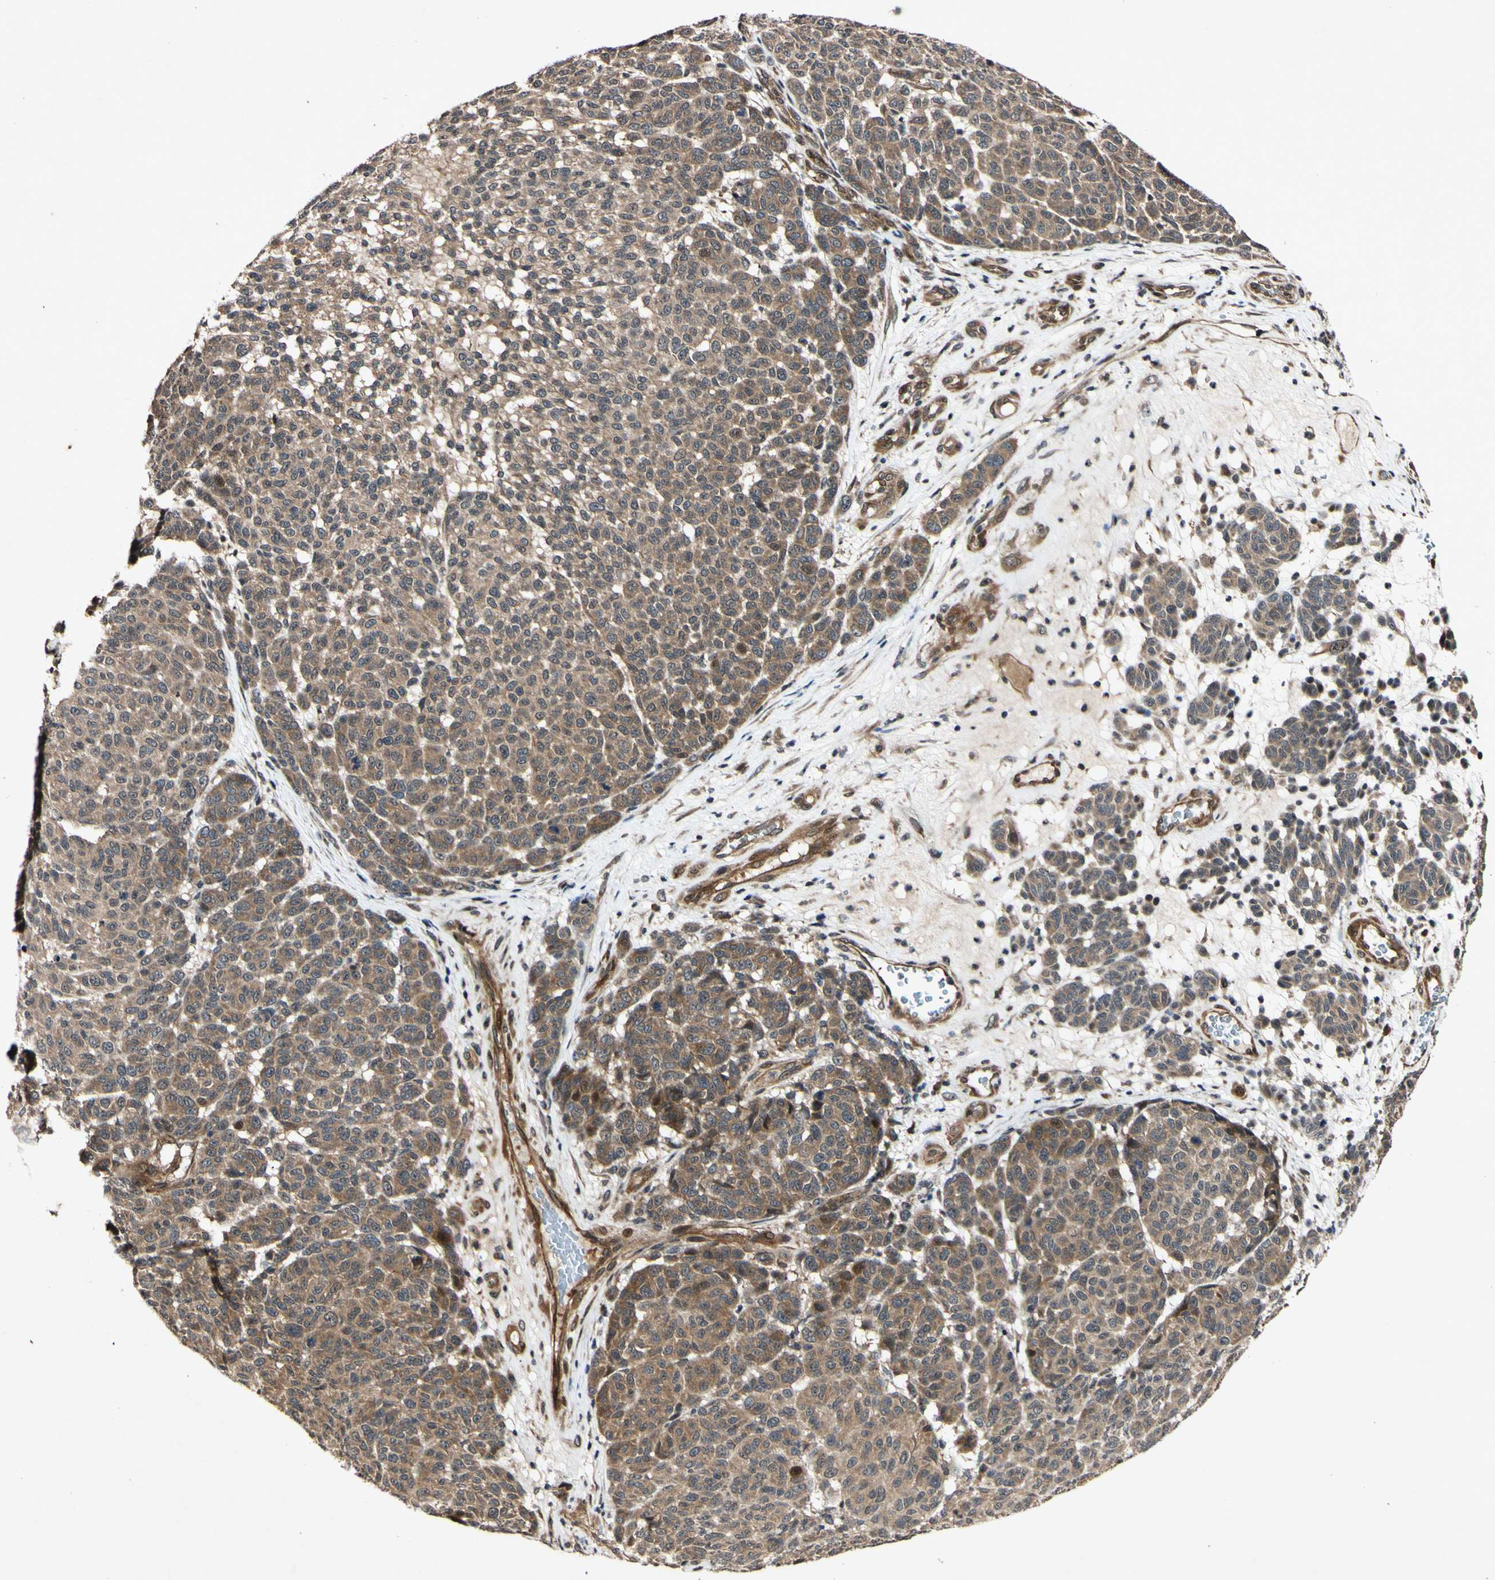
{"staining": {"intensity": "moderate", "quantity": ">75%", "location": "cytoplasmic/membranous"}, "tissue": "melanoma", "cell_type": "Tumor cells", "image_type": "cancer", "snomed": [{"axis": "morphology", "description": "Malignant melanoma, NOS"}, {"axis": "topography", "description": "Skin"}], "caption": "Immunohistochemistry (IHC) image of neoplastic tissue: malignant melanoma stained using immunohistochemistry shows medium levels of moderate protein expression localized specifically in the cytoplasmic/membranous of tumor cells, appearing as a cytoplasmic/membranous brown color.", "gene": "CSNK1E", "patient": {"sex": "male", "age": 59}}